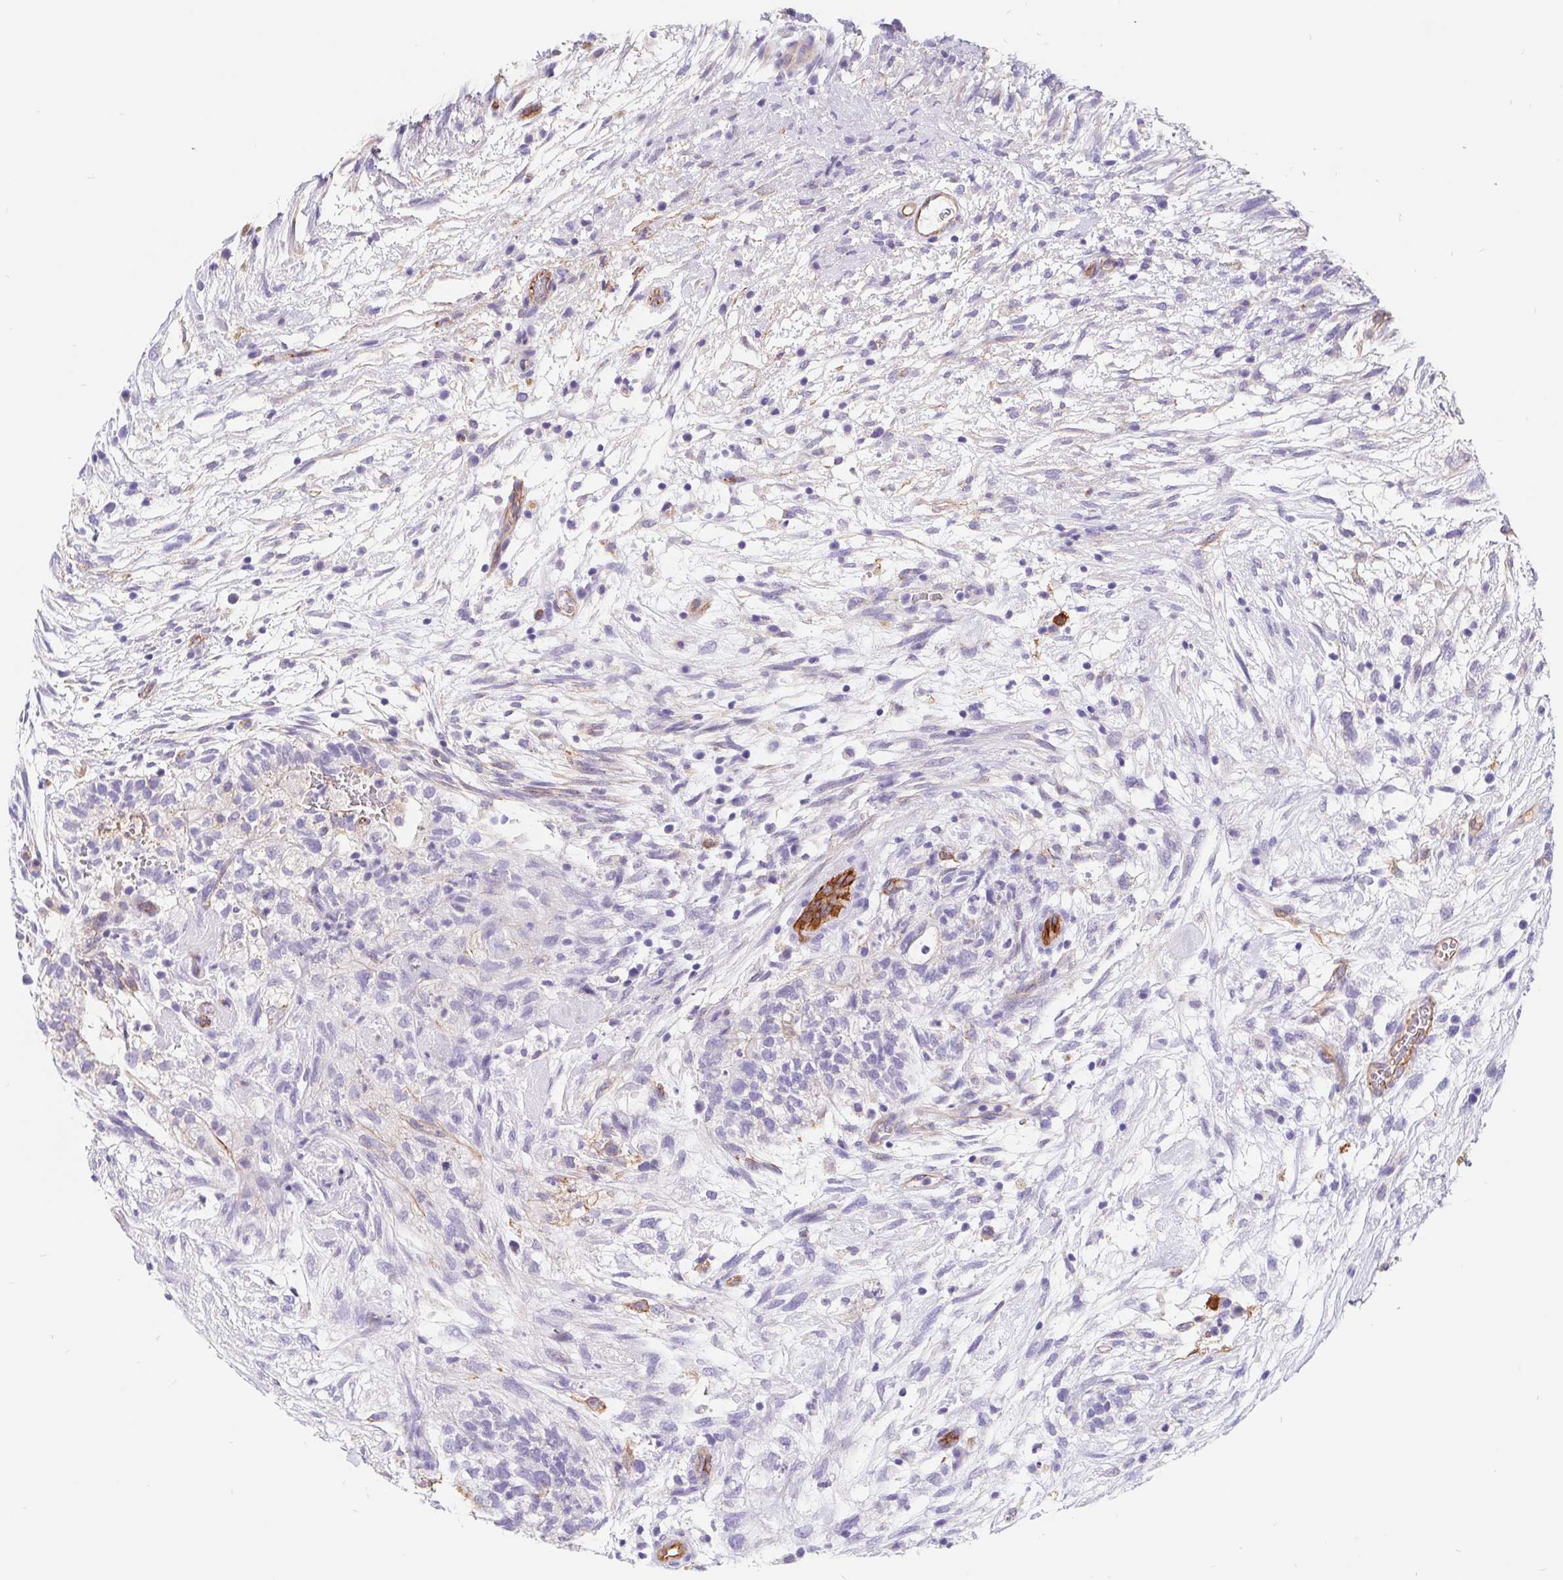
{"staining": {"intensity": "negative", "quantity": "none", "location": "none"}, "tissue": "testis cancer", "cell_type": "Tumor cells", "image_type": "cancer", "snomed": [{"axis": "morphology", "description": "Carcinoma, Embryonal, NOS"}, {"axis": "topography", "description": "Testis"}], "caption": "An image of human testis cancer is negative for staining in tumor cells.", "gene": "LIMCH1", "patient": {"sex": "male", "age": 32}}